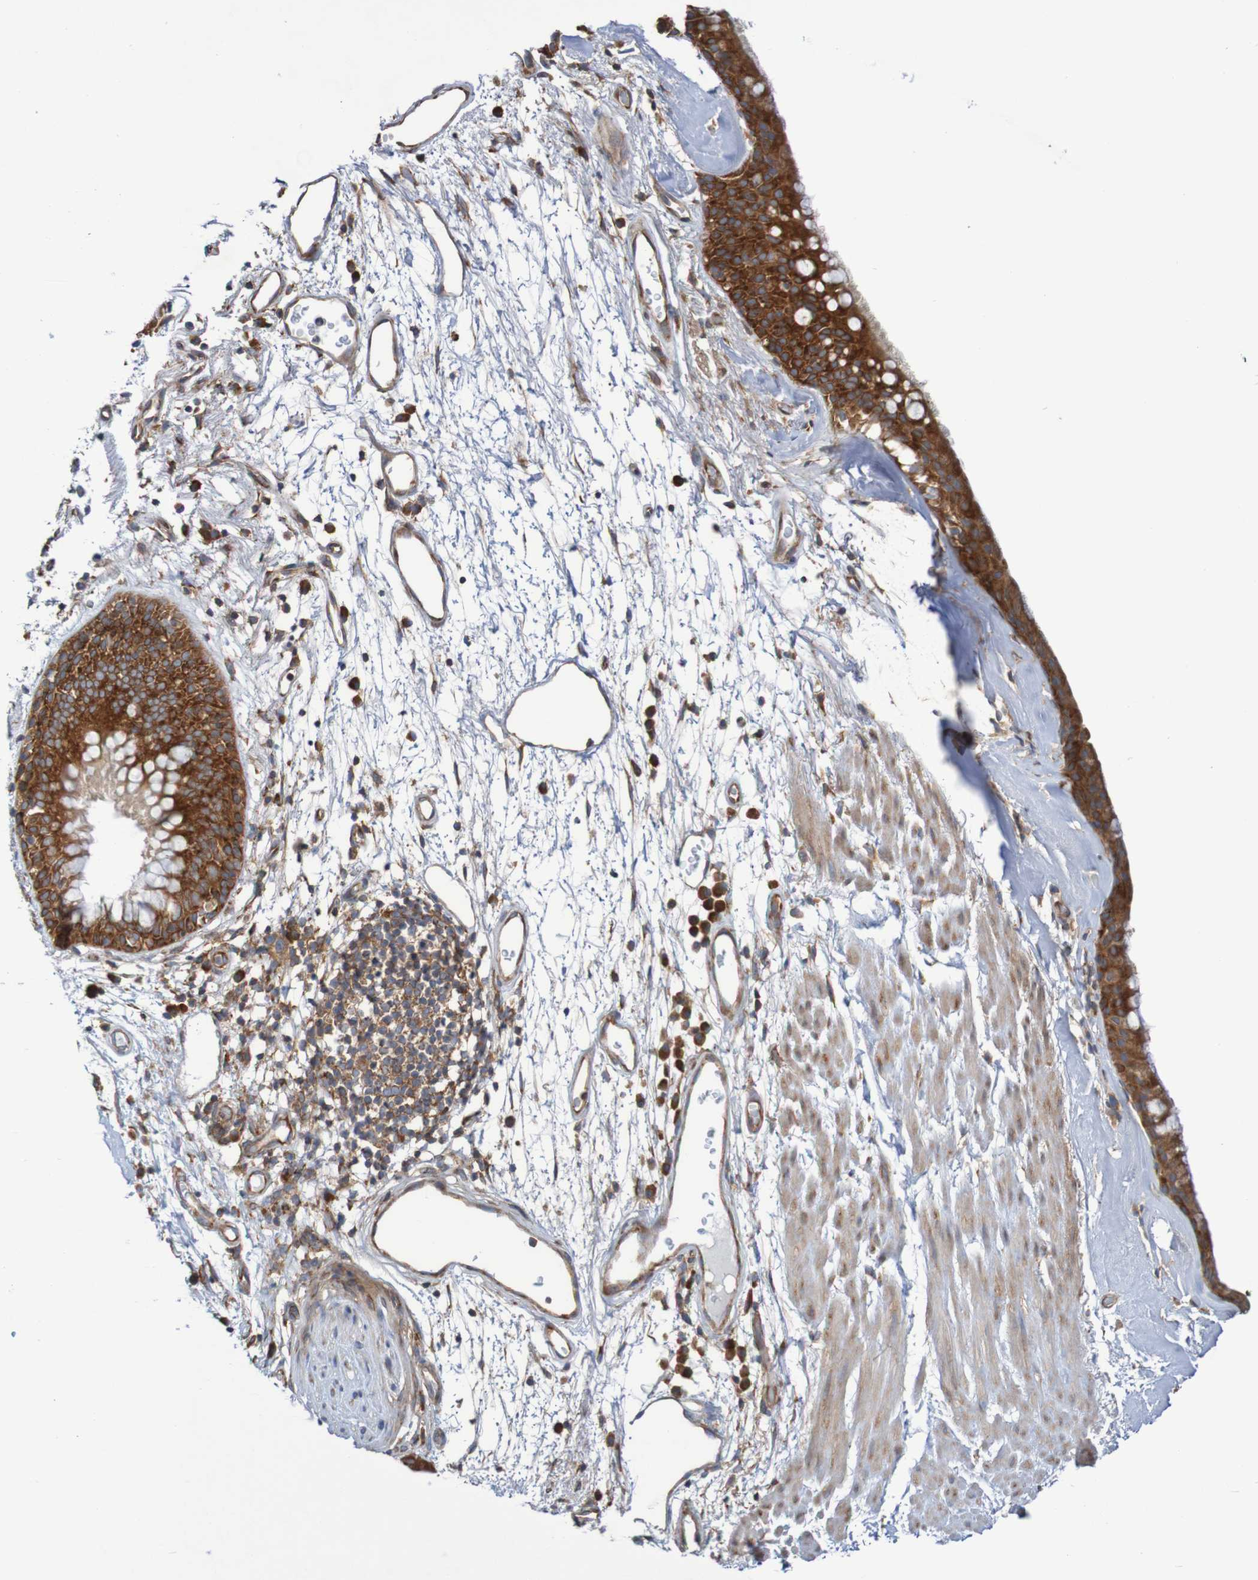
{"staining": {"intensity": "strong", "quantity": ">75%", "location": "cytoplasmic/membranous"}, "tissue": "bronchus", "cell_type": "Respiratory epithelial cells", "image_type": "normal", "snomed": [{"axis": "morphology", "description": "Normal tissue, NOS"}, {"axis": "morphology", "description": "Adenocarcinoma, NOS"}, {"axis": "topography", "description": "Bronchus"}, {"axis": "topography", "description": "Lung"}], "caption": "A high amount of strong cytoplasmic/membranous positivity is appreciated in approximately >75% of respiratory epithelial cells in benign bronchus.", "gene": "LRRC47", "patient": {"sex": "female", "age": 54}}